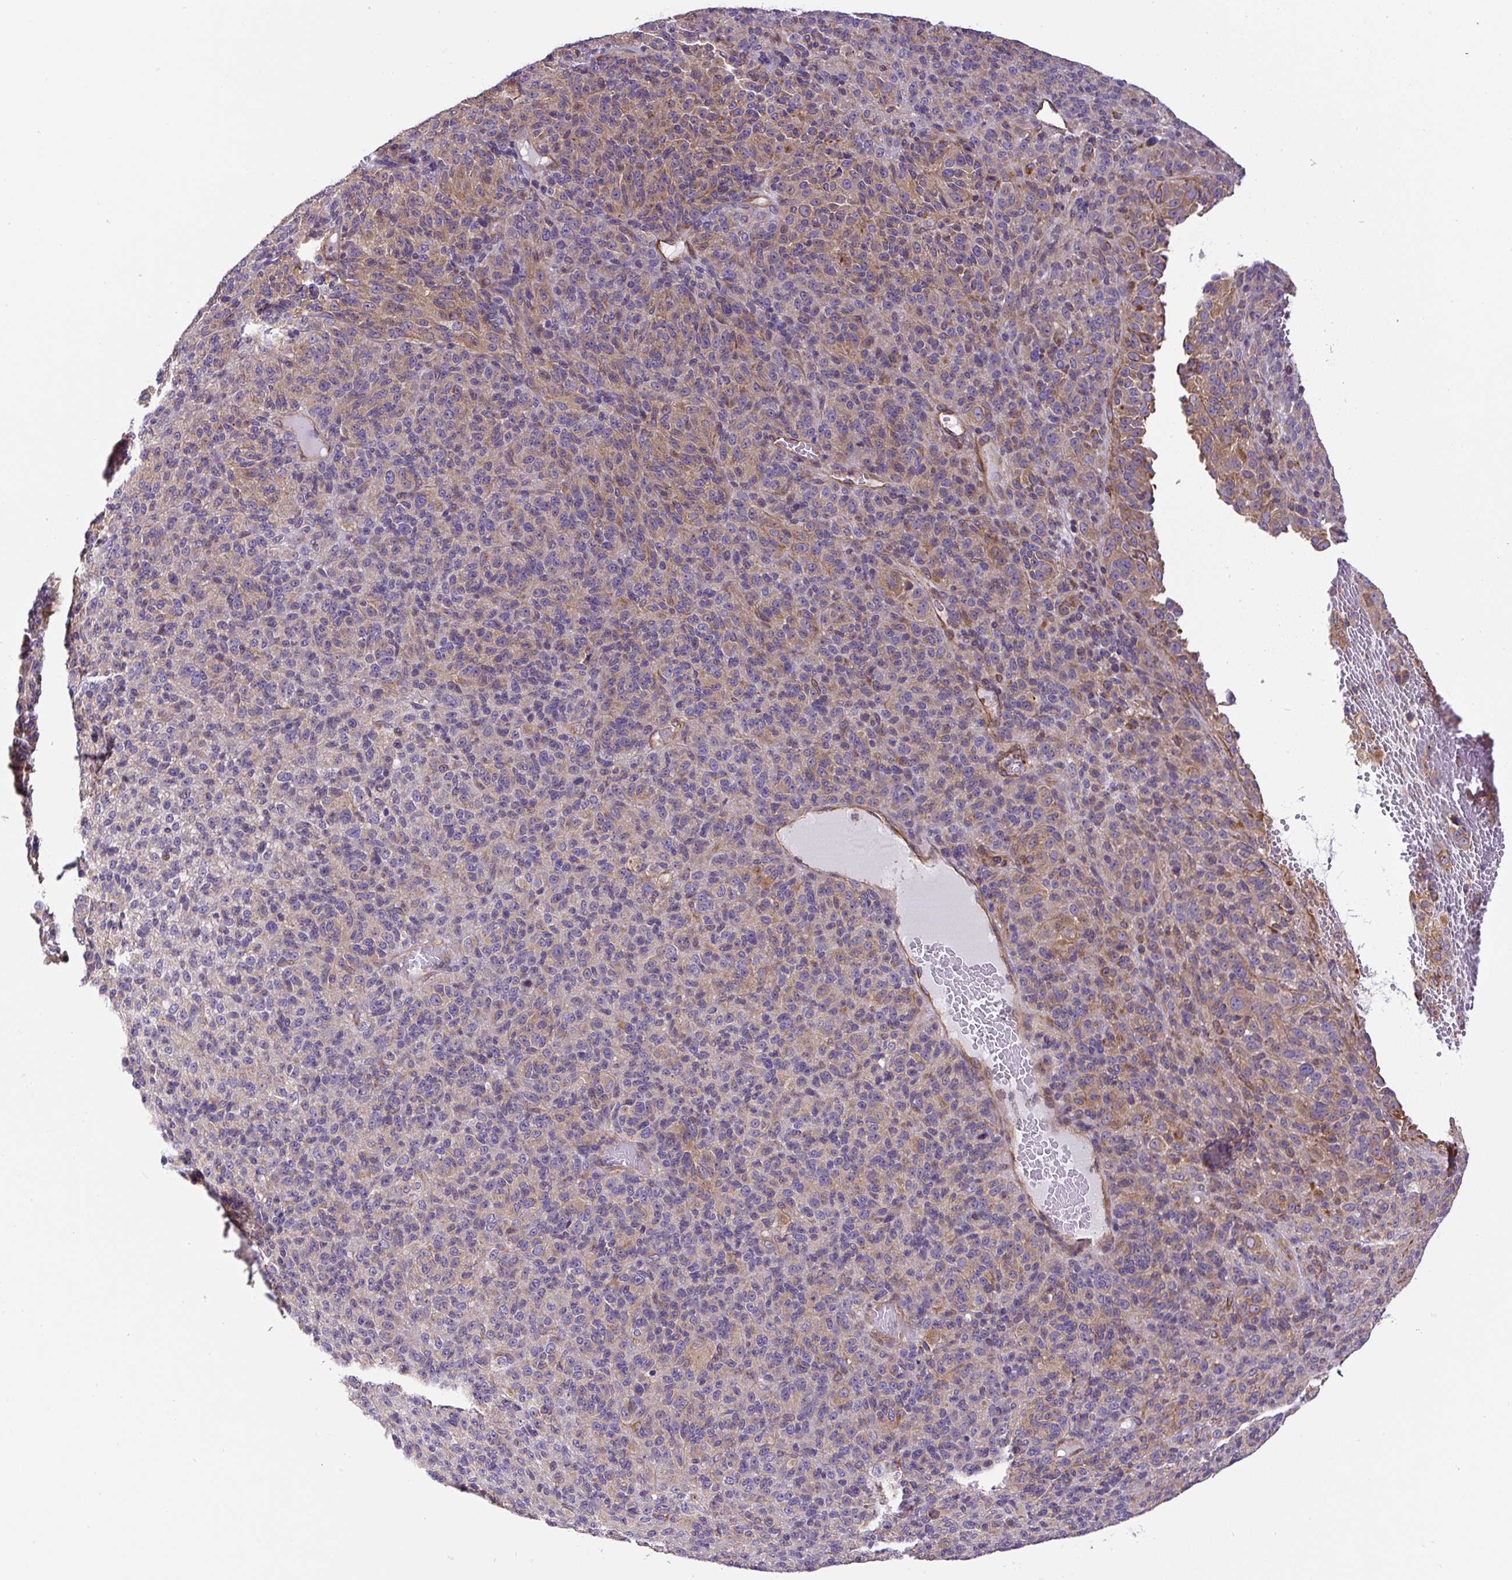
{"staining": {"intensity": "weak", "quantity": "<25%", "location": "cytoplasmic/membranous"}, "tissue": "melanoma", "cell_type": "Tumor cells", "image_type": "cancer", "snomed": [{"axis": "morphology", "description": "Malignant melanoma, Metastatic site"}, {"axis": "topography", "description": "Brain"}], "caption": "Photomicrograph shows no significant protein expression in tumor cells of malignant melanoma (metastatic site).", "gene": "DCTN1", "patient": {"sex": "female", "age": 56}}